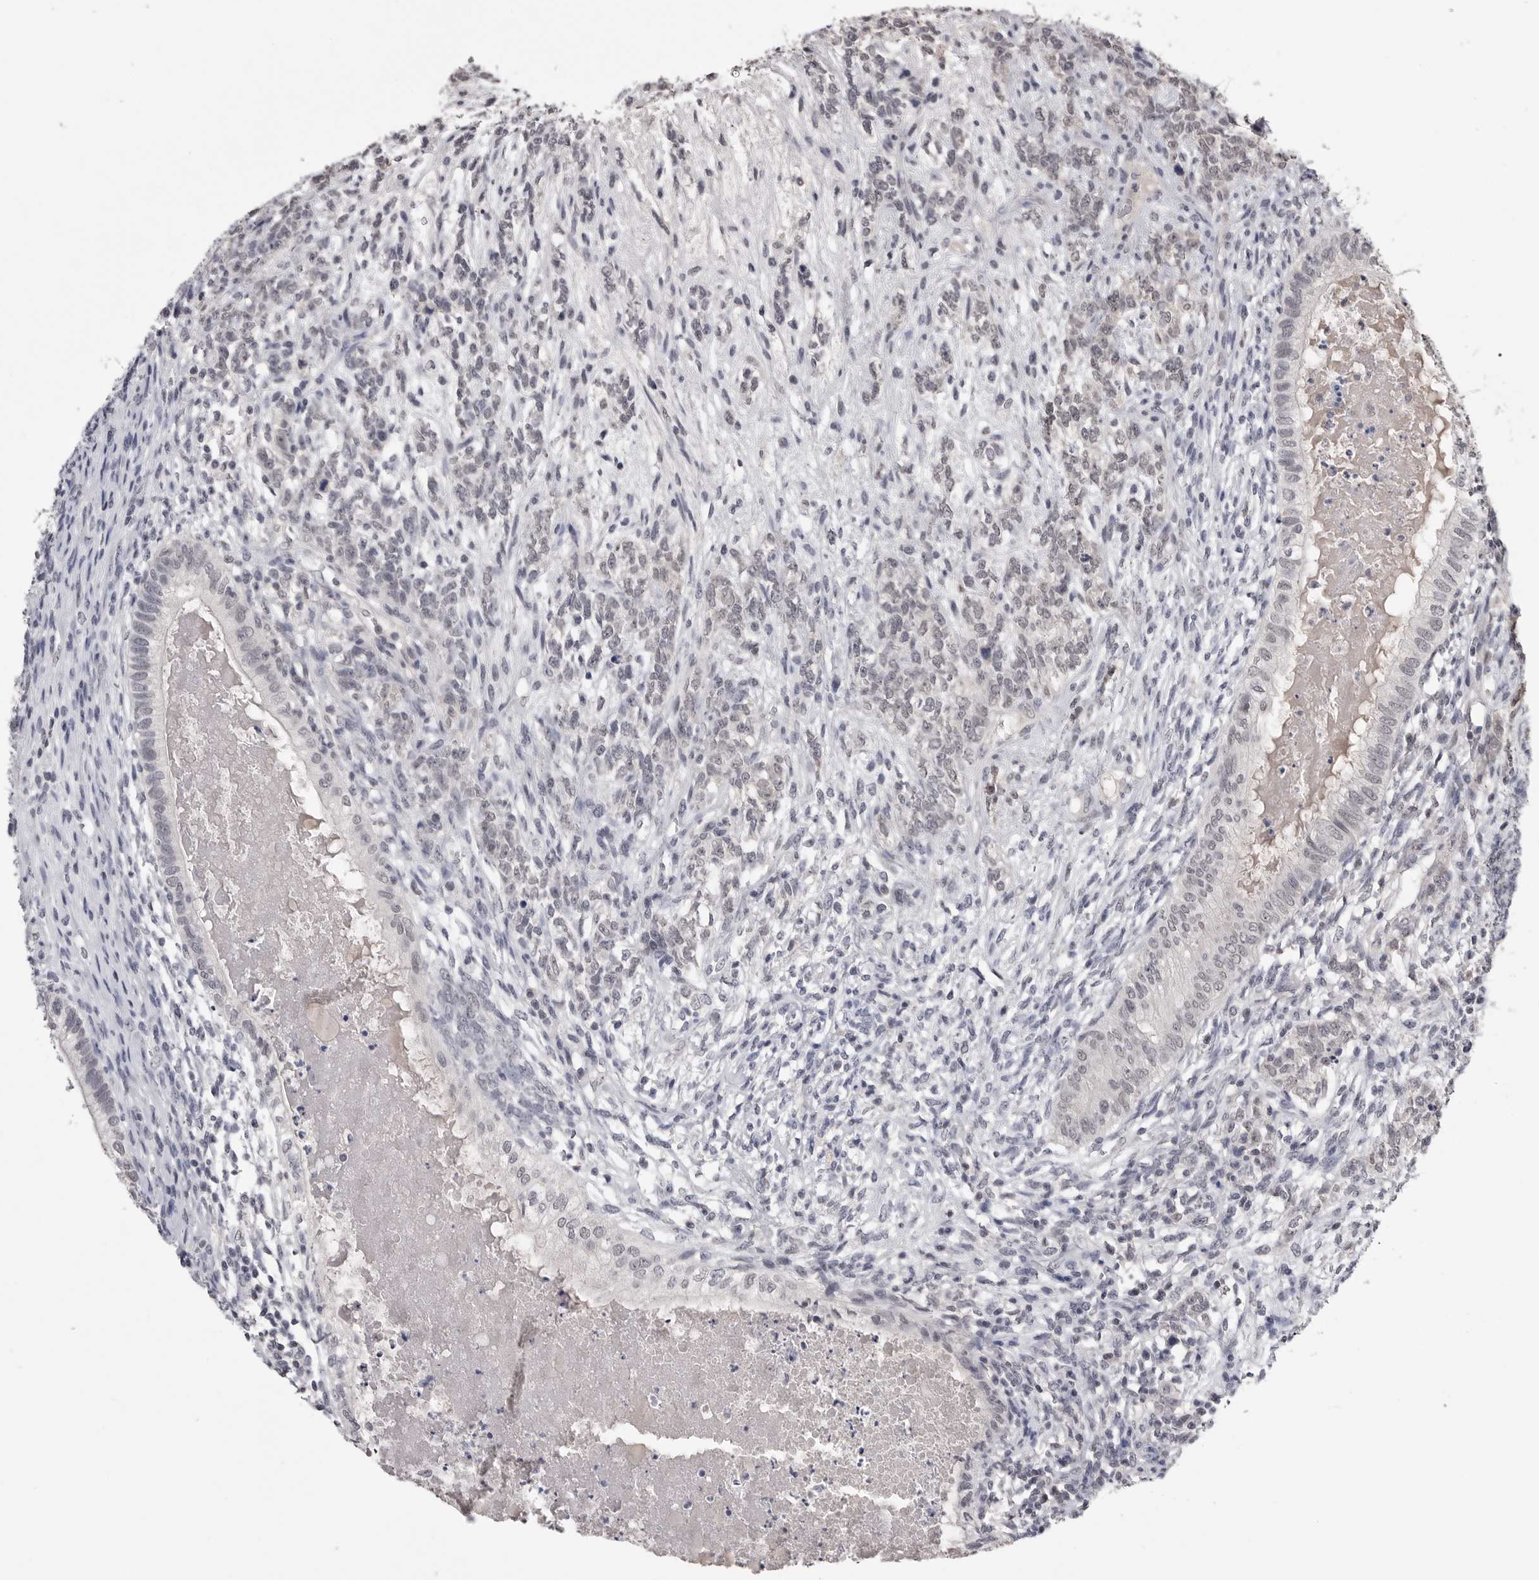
{"staining": {"intensity": "weak", "quantity": "<25%", "location": "nuclear"}, "tissue": "testis cancer", "cell_type": "Tumor cells", "image_type": "cancer", "snomed": [{"axis": "morphology", "description": "Seminoma, NOS"}, {"axis": "morphology", "description": "Carcinoma, Embryonal, NOS"}, {"axis": "topography", "description": "Testis"}], "caption": "Histopathology image shows no protein expression in tumor cells of testis embryonal carcinoma tissue.", "gene": "DLG2", "patient": {"sex": "male", "age": 28}}